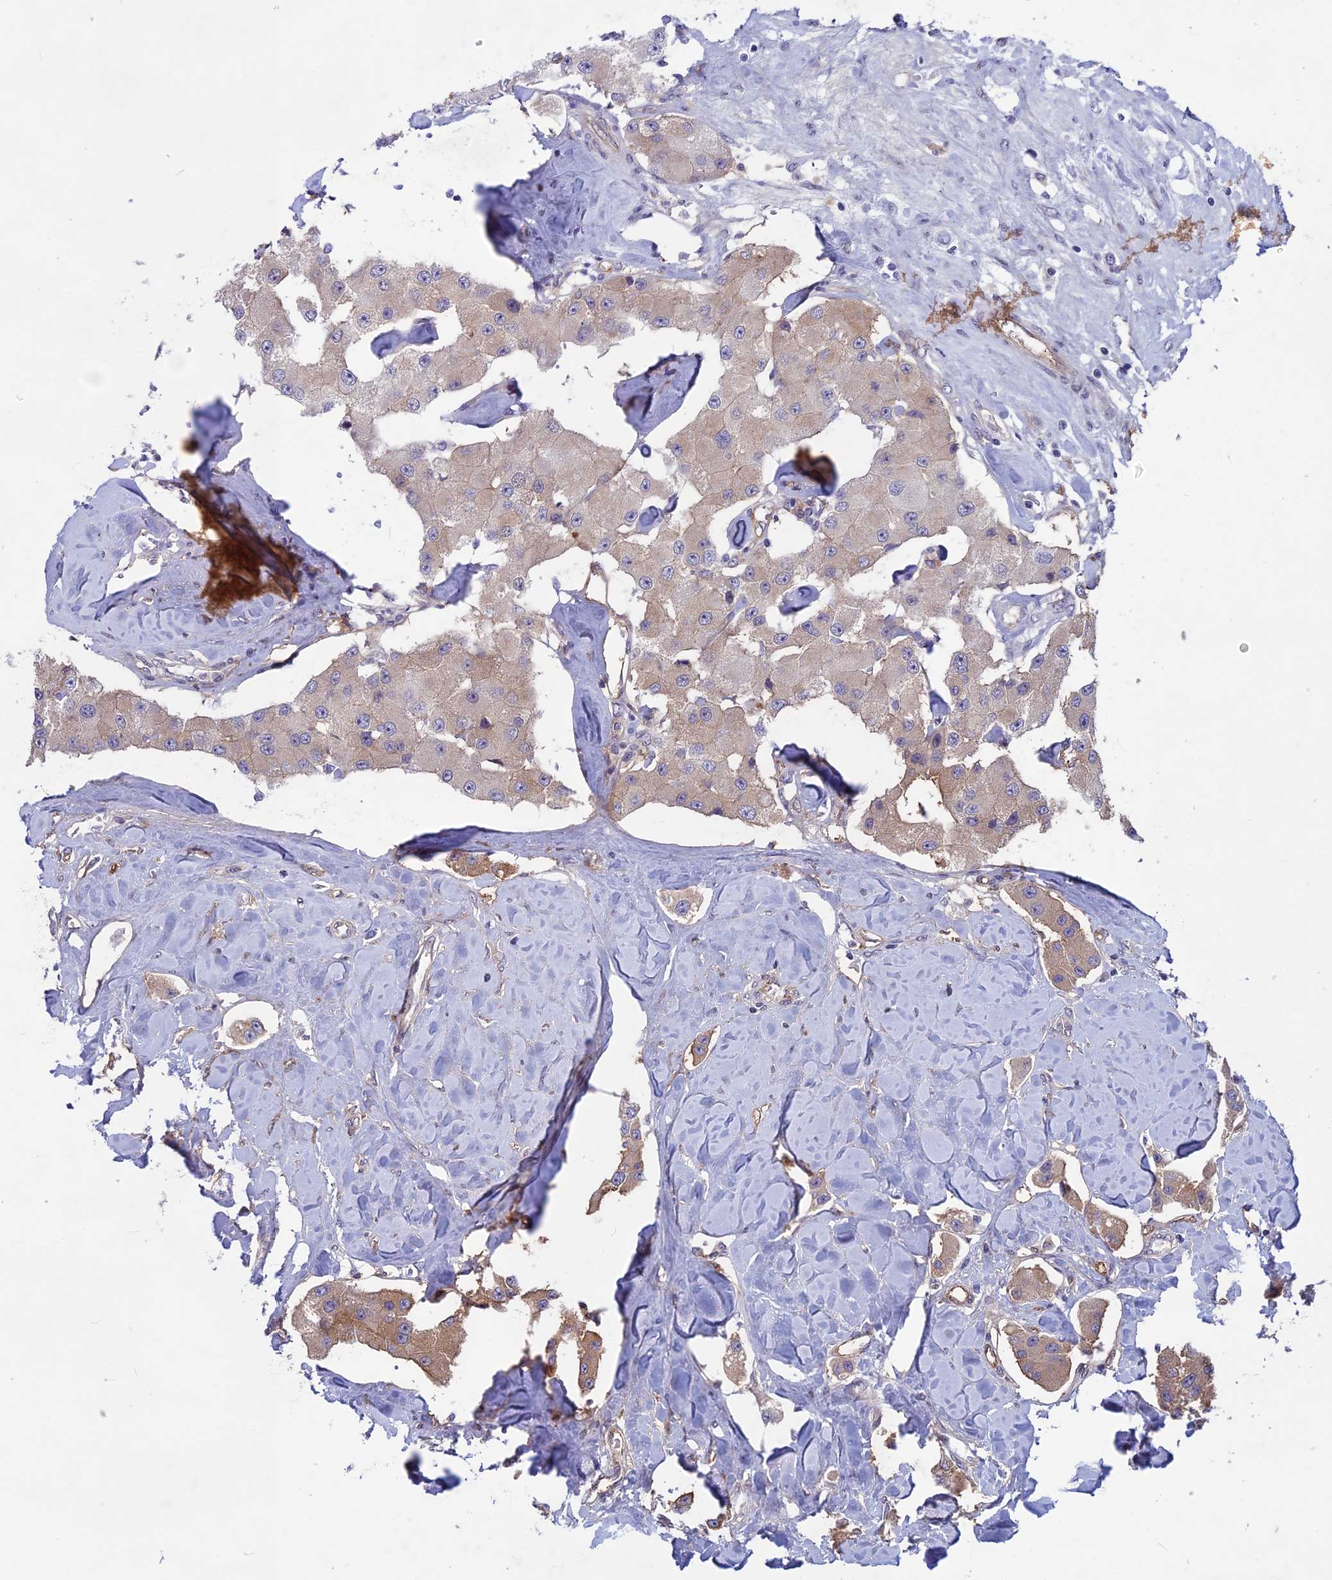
{"staining": {"intensity": "weak", "quantity": "<25%", "location": "cytoplasmic/membranous"}, "tissue": "carcinoid", "cell_type": "Tumor cells", "image_type": "cancer", "snomed": [{"axis": "morphology", "description": "Carcinoid, malignant, NOS"}, {"axis": "topography", "description": "Pancreas"}], "caption": "There is no significant staining in tumor cells of malignant carcinoid.", "gene": "FKBPL", "patient": {"sex": "male", "age": 41}}